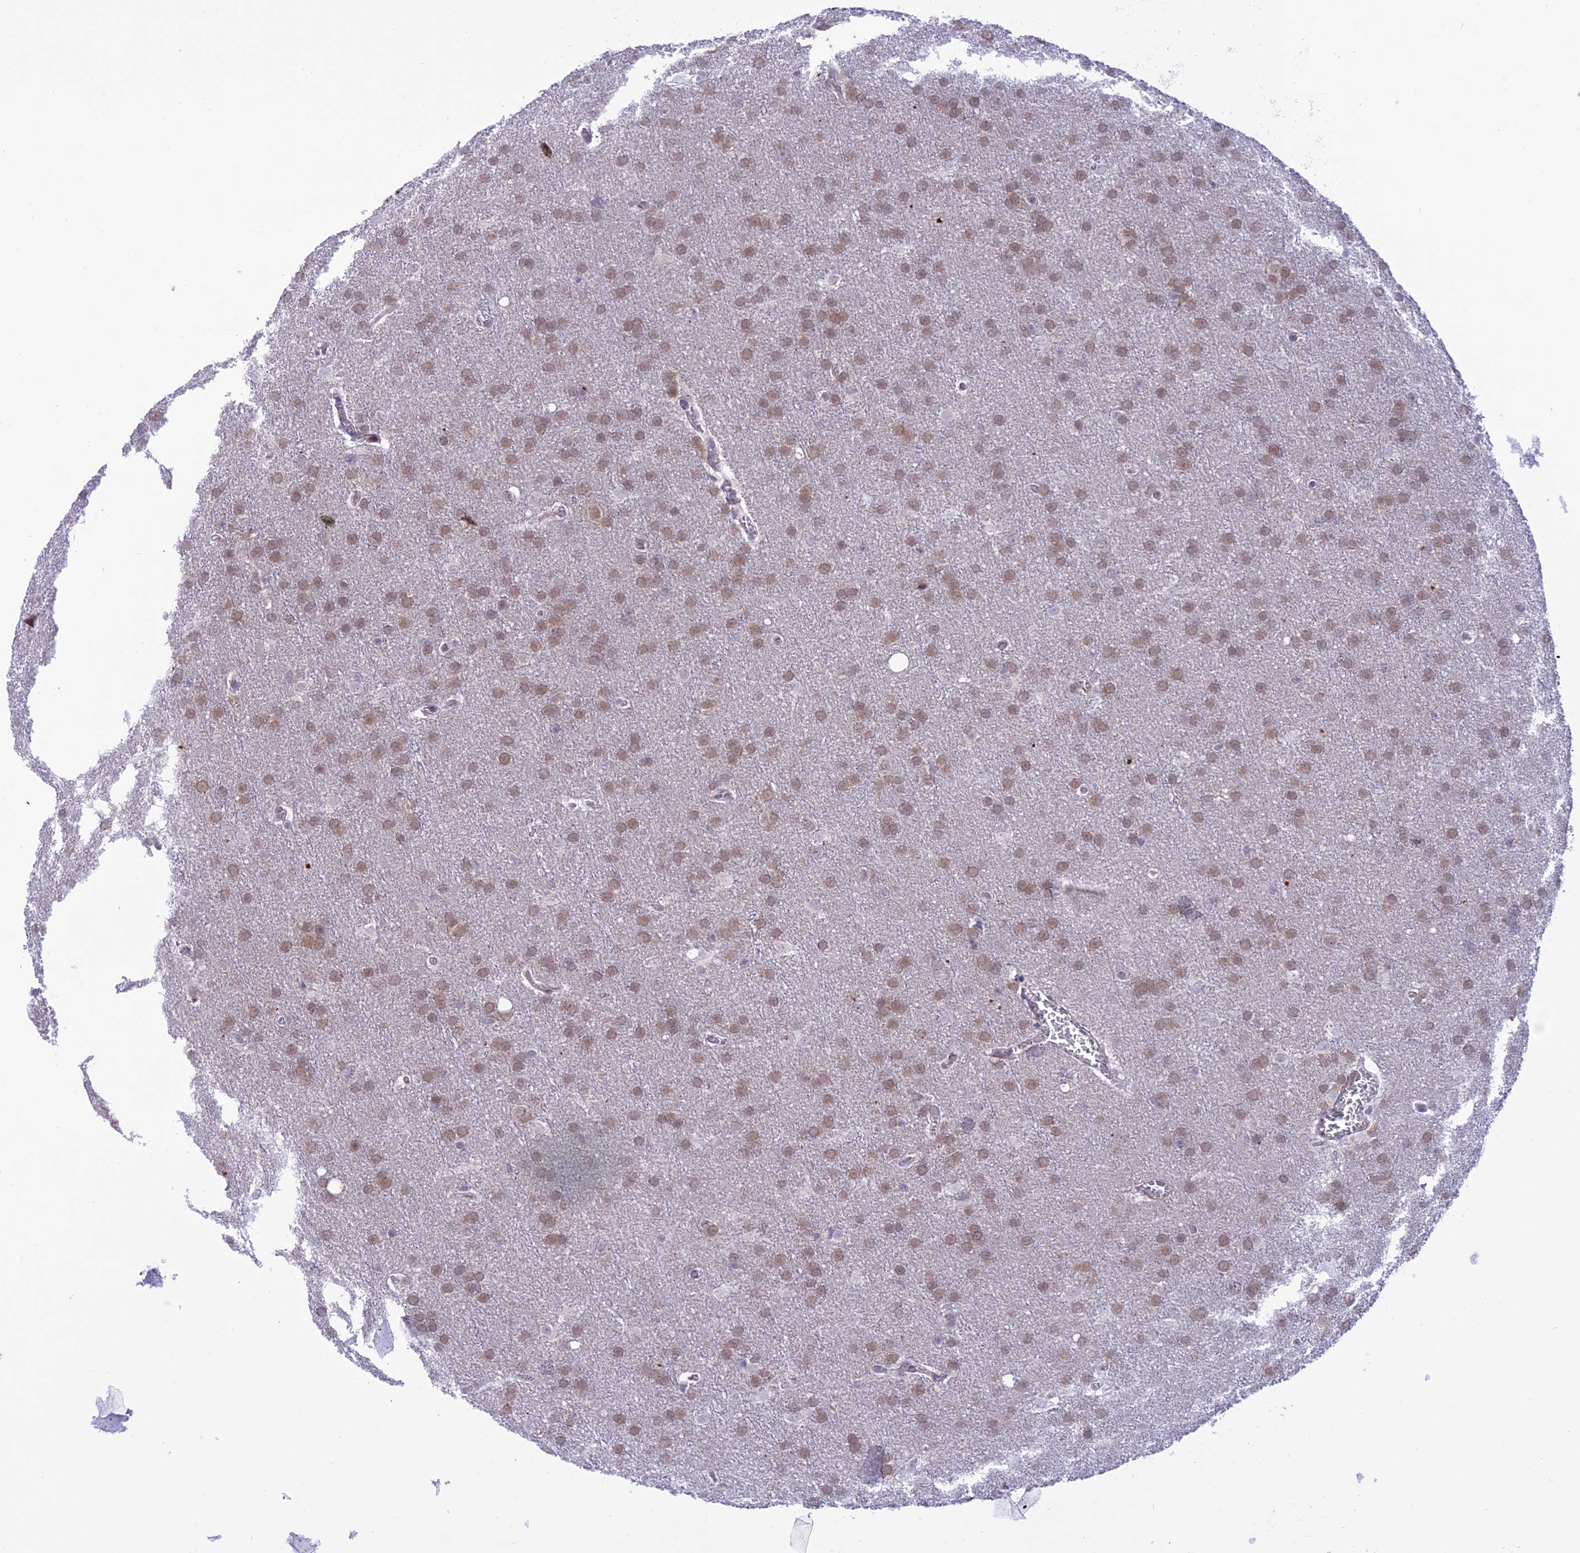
{"staining": {"intensity": "weak", "quantity": ">75%", "location": "cytoplasmic/membranous,nuclear"}, "tissue": "glioma", "cell_type": "Tumor cells", "image_type": "cancer", "snomed": [{"axis": "morphology", "description": "Glioma, malignant, Low grade"}, {"axis": "topography", "description": "Brain"}], "caption": "Tumor cells demonstrate low levels of weak cytoplasmic/membranous and nuclear expression in about >75% of cells in malignant low-grade glioma.", "gene": "RNF126", "patient": {"sex": "female", "age": 32}}